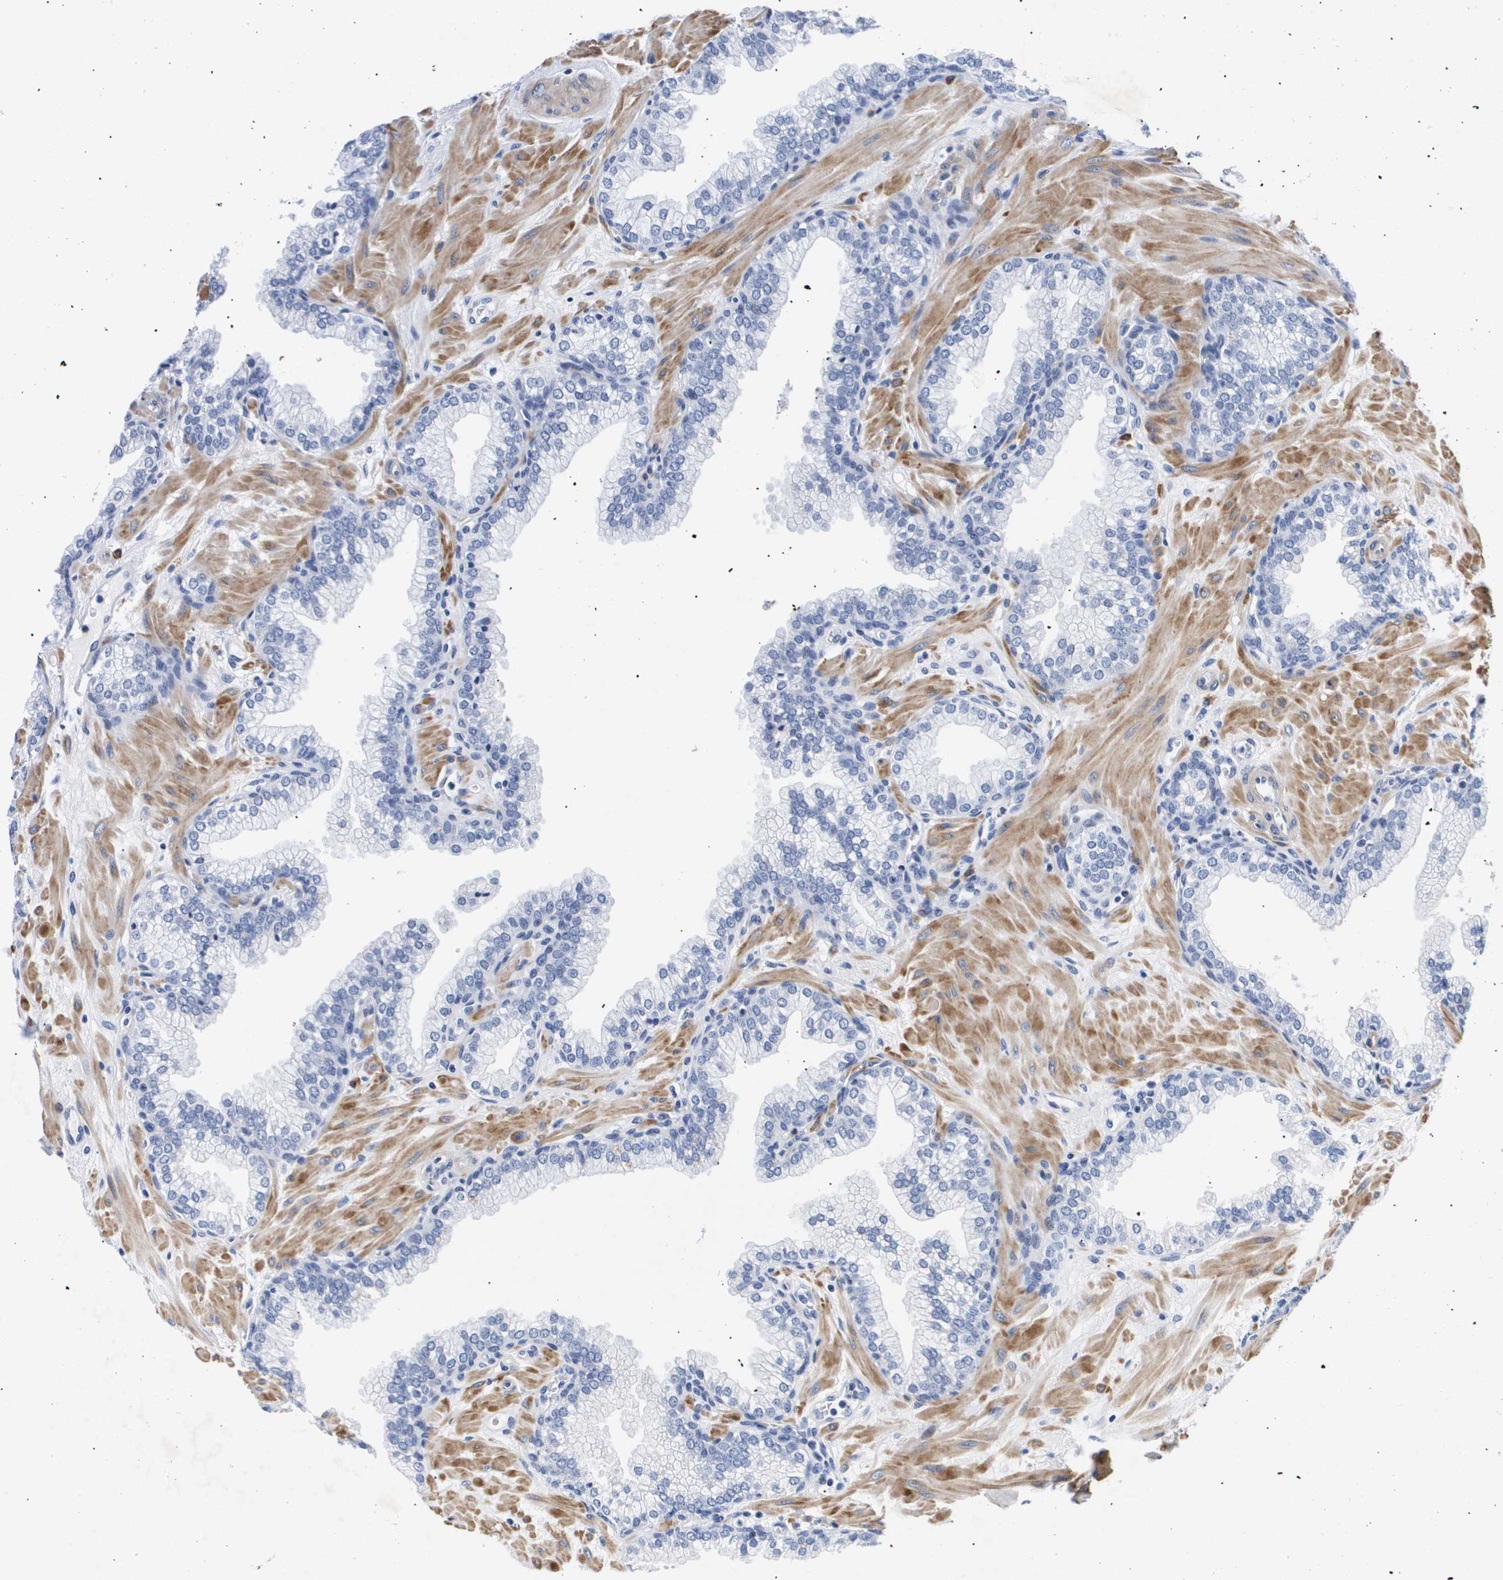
{"staining": {"intensity": "negative", "quantity": "none", "location": "none"}, "tissue": "prostate", "cell_type": "Glandular cells", "image_type": "normal", "snomed": [{"axis": "morphology", "description": "Normal tissue, NOS"}, {"axis": "morphology", "description": "Urothelial carcinoma, Low grade"}, {"axis": "topography", "description": "Urinary bladder"}, {"axis": "topography", "description": "Prostate"}], "caption": "IHC photomicrograph of normal prostate: human prostate stained with DAB (3,3'-diaminobenzidine) shows no significant protein staining in glandular cells.", "gene": "SHD", "patient": {"sex": "male", "age": 60}}